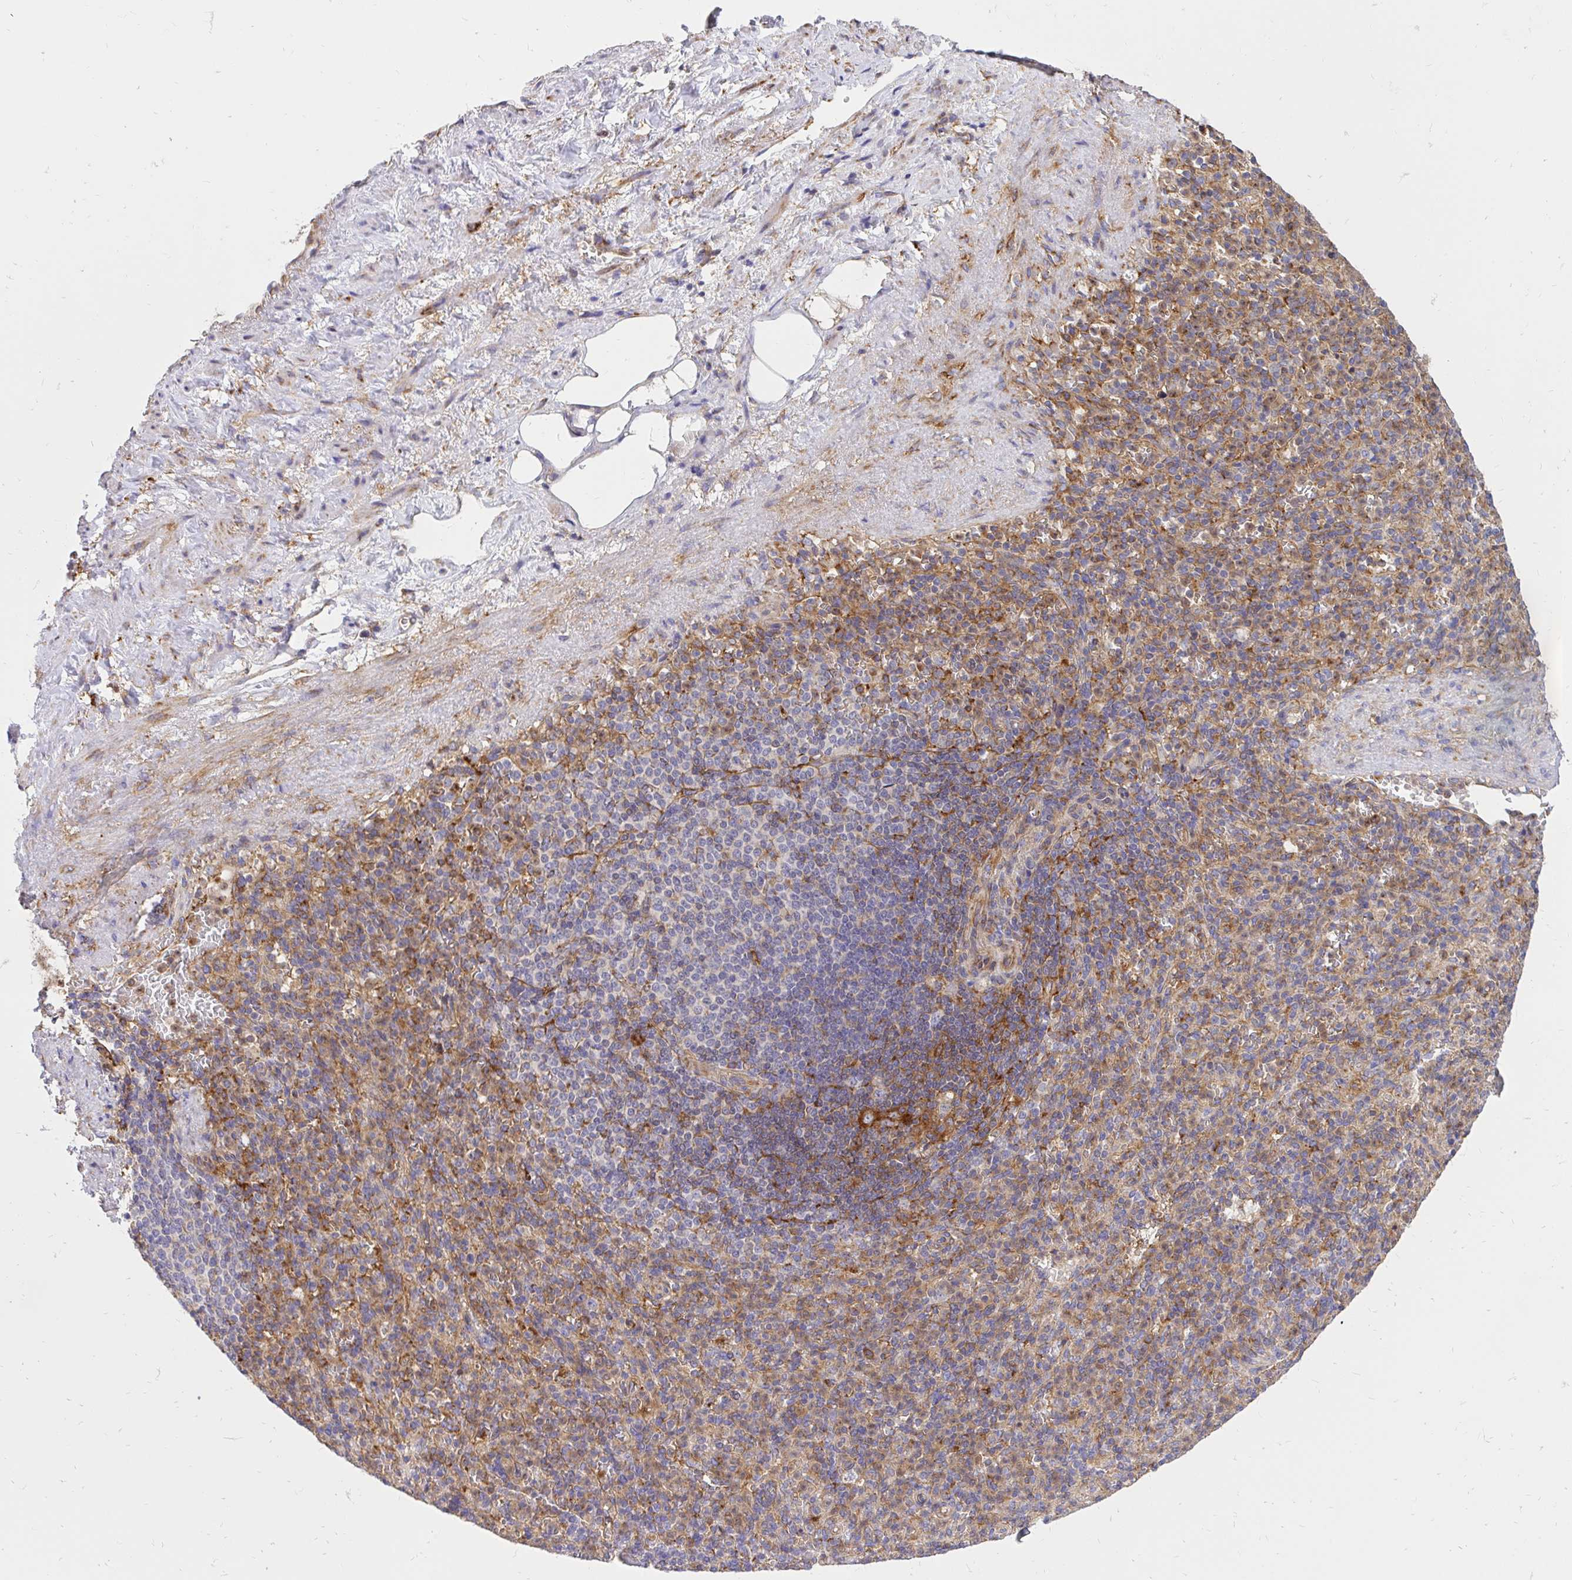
{"staining": {"intensity": "weak", "quantity": "25%-75%", "location": "cytoplasmic/membranous"}, "tissue": "spleen", "cell_type": "Cells in red pulp", "image_type": "normal", "snomed": [{"axis": "morphology", "description": "Normal tissue, NOS"}, {"axis": "topography", "description": "Spleen"}], "caption": "An image showing weak cytoplasmic/membranous staining in about 25%-75% of cells in red pulp in normal spleen, as visualized by brown immunohistochemical staining.", "gene": "ABCB10", "patient": {"sex": "female", "age": 74}}